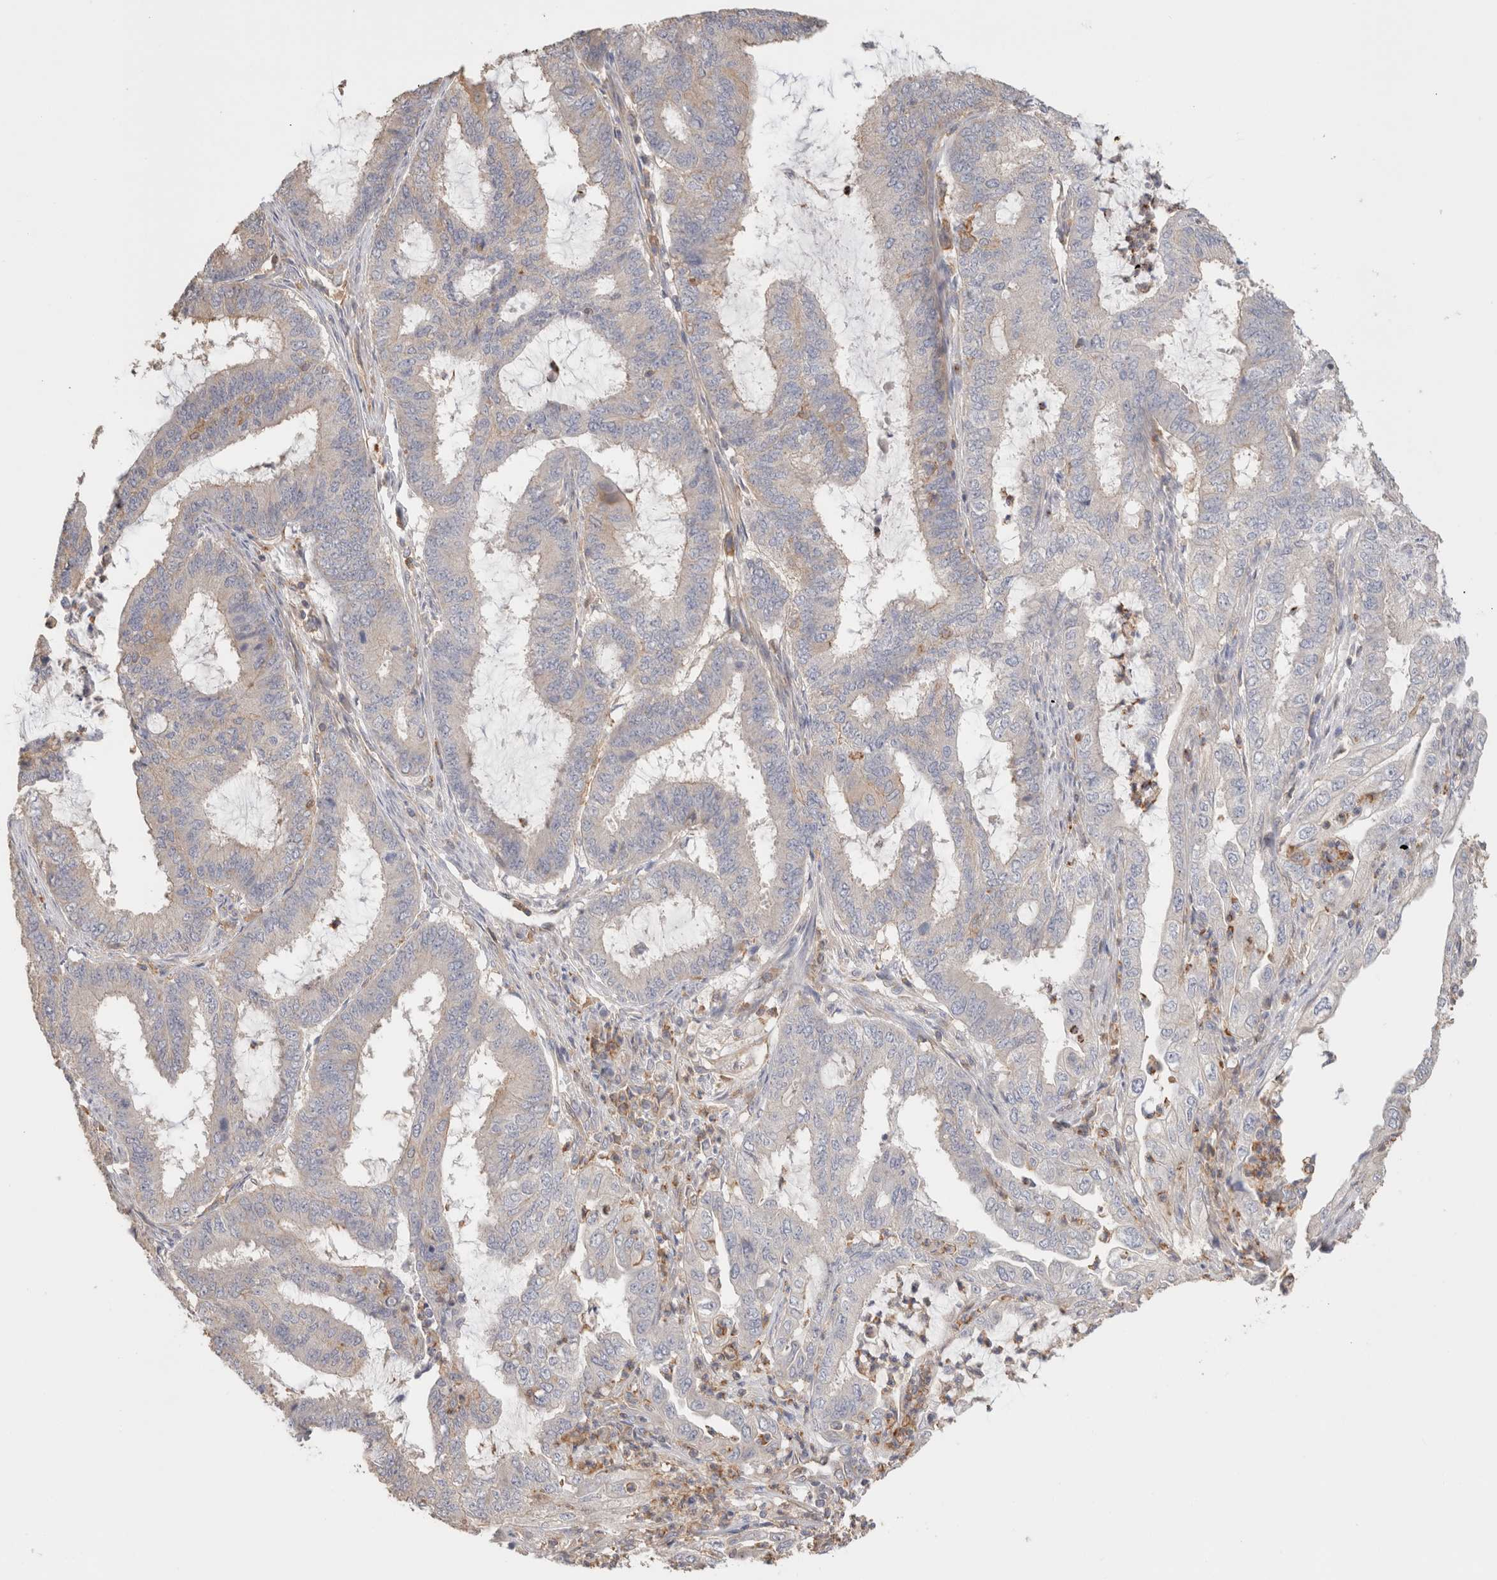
{"staining": {"intensity": "negative", "quantity": "none", "location": "none"}, "tissue": "endometrial cancer", "cell_type": "Tumor cells", "image_type": "cancer", "snomed": [{"axis": "morphology", "description": "Adenocarcinoma, NOS"}, {"axis": "topography", "description": "Endometrium"}], "caption": "Immunohistochemical staining of human endometrial cancer (adenocarcinoma) shows no significant staining in tumor cells.", "gene": "CFAP418", "patient": {"sex": "female", "age": 51}}